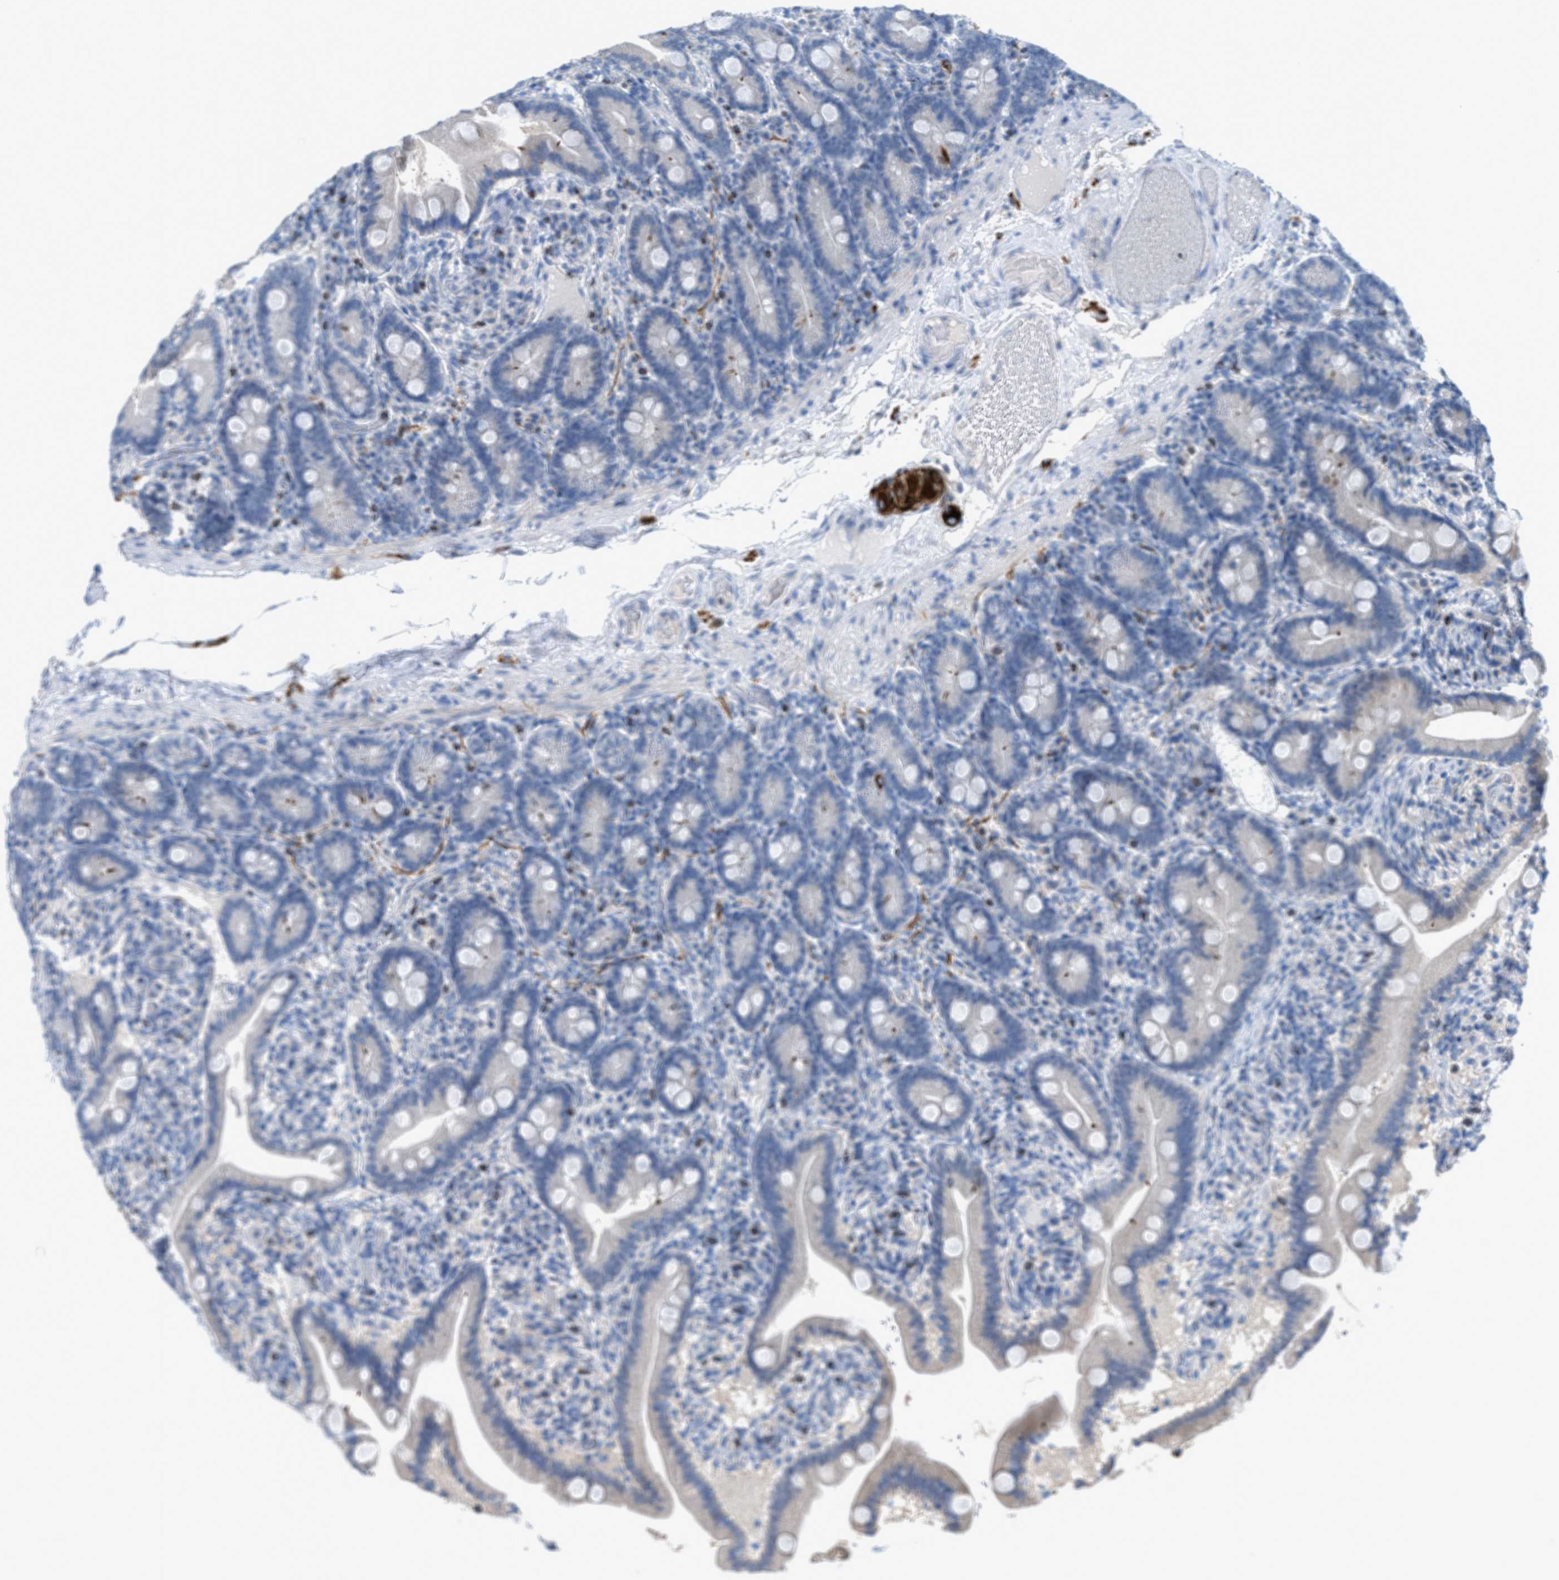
{"staining": {"intensity": "negative", "quantity": "none", "location": "none"}, "tissue": "duodenum", "cell_type": "Glandular cells", "image_type": "normal", "snomed": [{"axis": "morphology", "description": "Normal tissue, NOS"}, {"axis": "topography", "description": "Duodenum"}], "caption": "IHC of unremarkable duodenum demonstrates no expression in glandular cells. The staining is performed using DAB brown chromogen with nuclei counter-stained in using hematoxylin.", "gene": "PPM1D", "patient": {"sex": "male", "age": 54}}